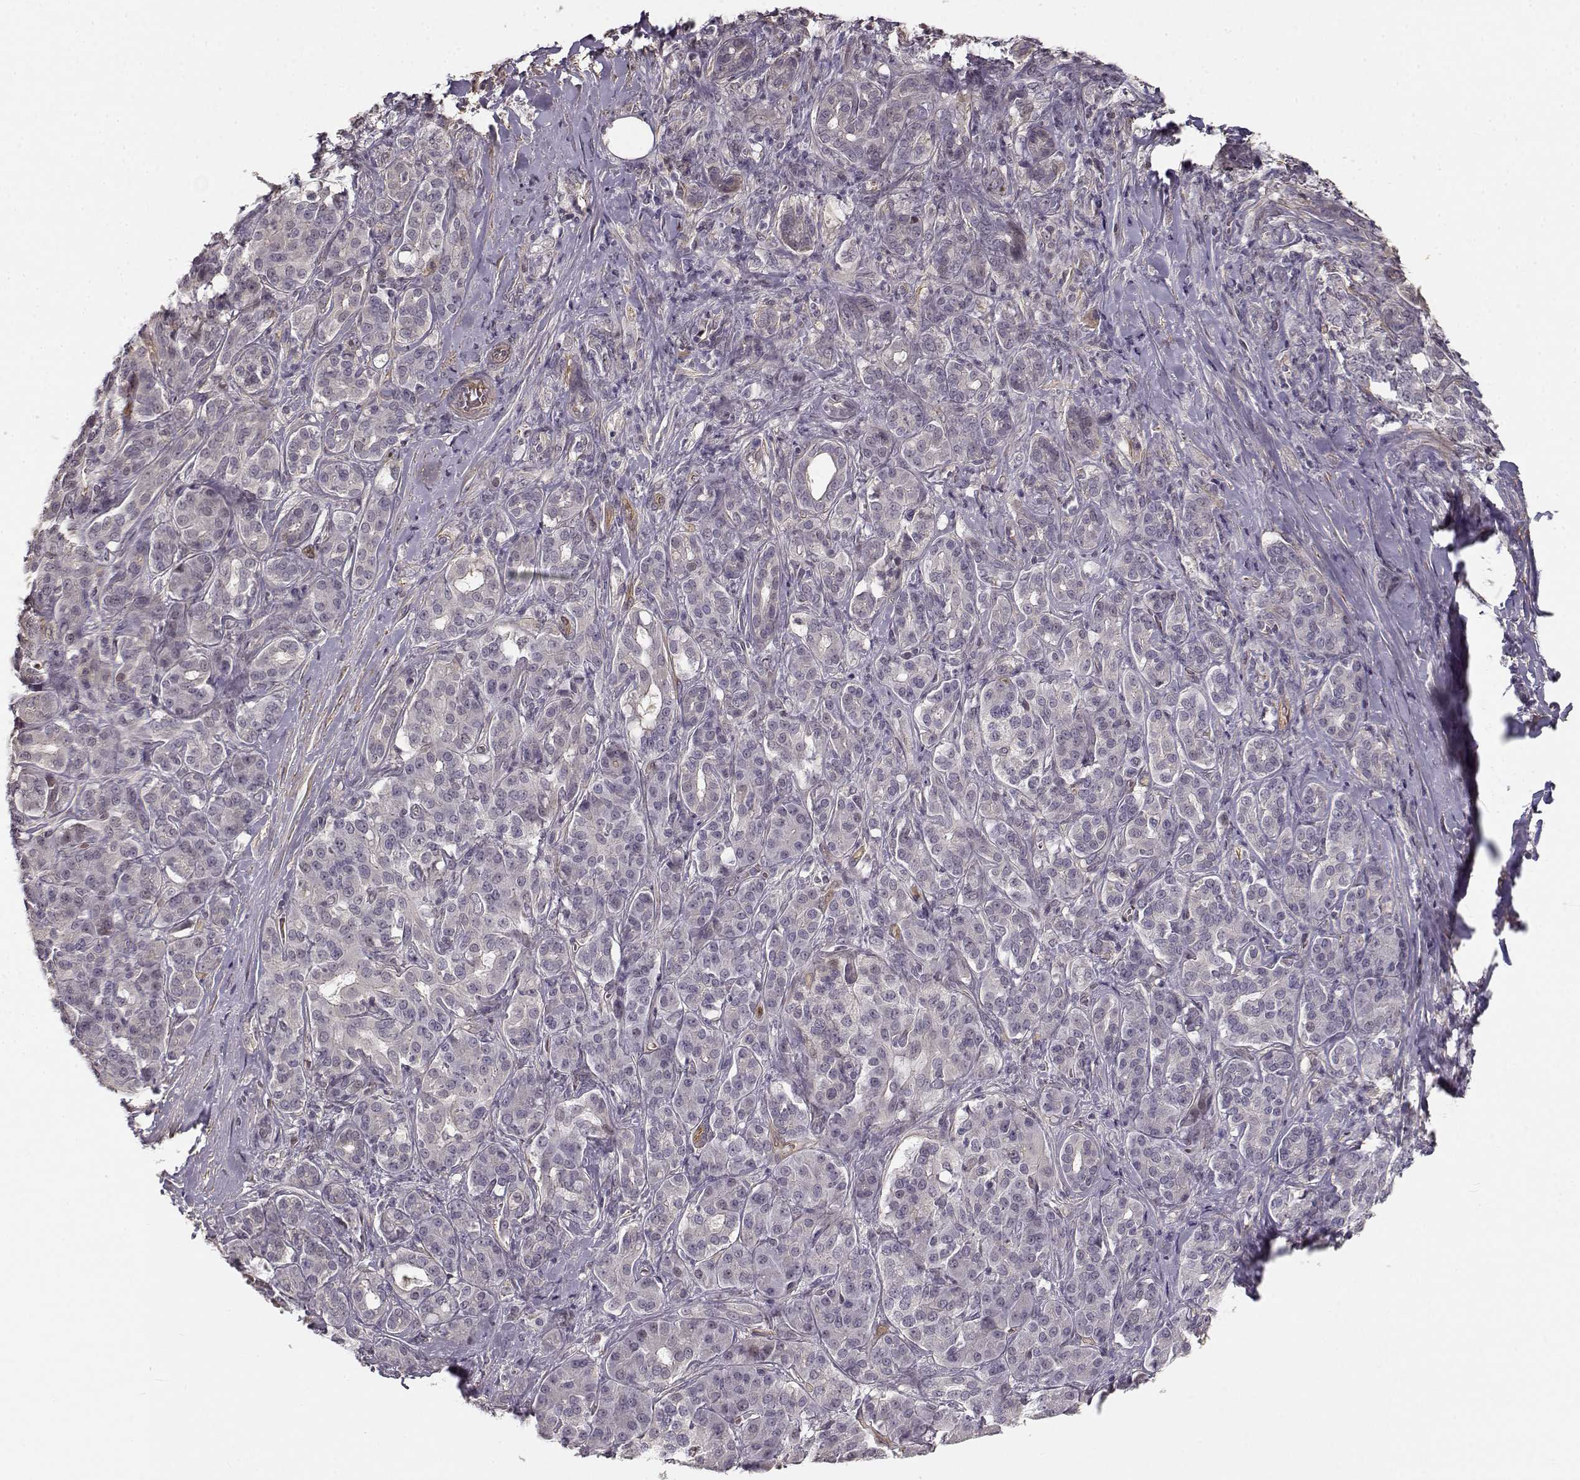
{"staining": {"intensity": "negative", "quantity": "none", "location": "none"}, "tissue": "pancreatic cancer", "cell_type": "Tumor cells", "image_type": "cancer", "snomed": [{"axis": "morphology", "description": "Normal tissue, NOS"}, {"axis": "morphology", "description": "Inflammation, NOS"}, {"axis": "morphology", "description": "Adenocarcinoma, NOS"}, {"axis": "topography", "description": "Pancreas"}], "caption": "Pancreatic adenocarcinoma stained for a protein using IHC demonstrates no expression tumor cells.", "gene": "RGS9BP", "patient": {"sex": "male", "age": 57}}